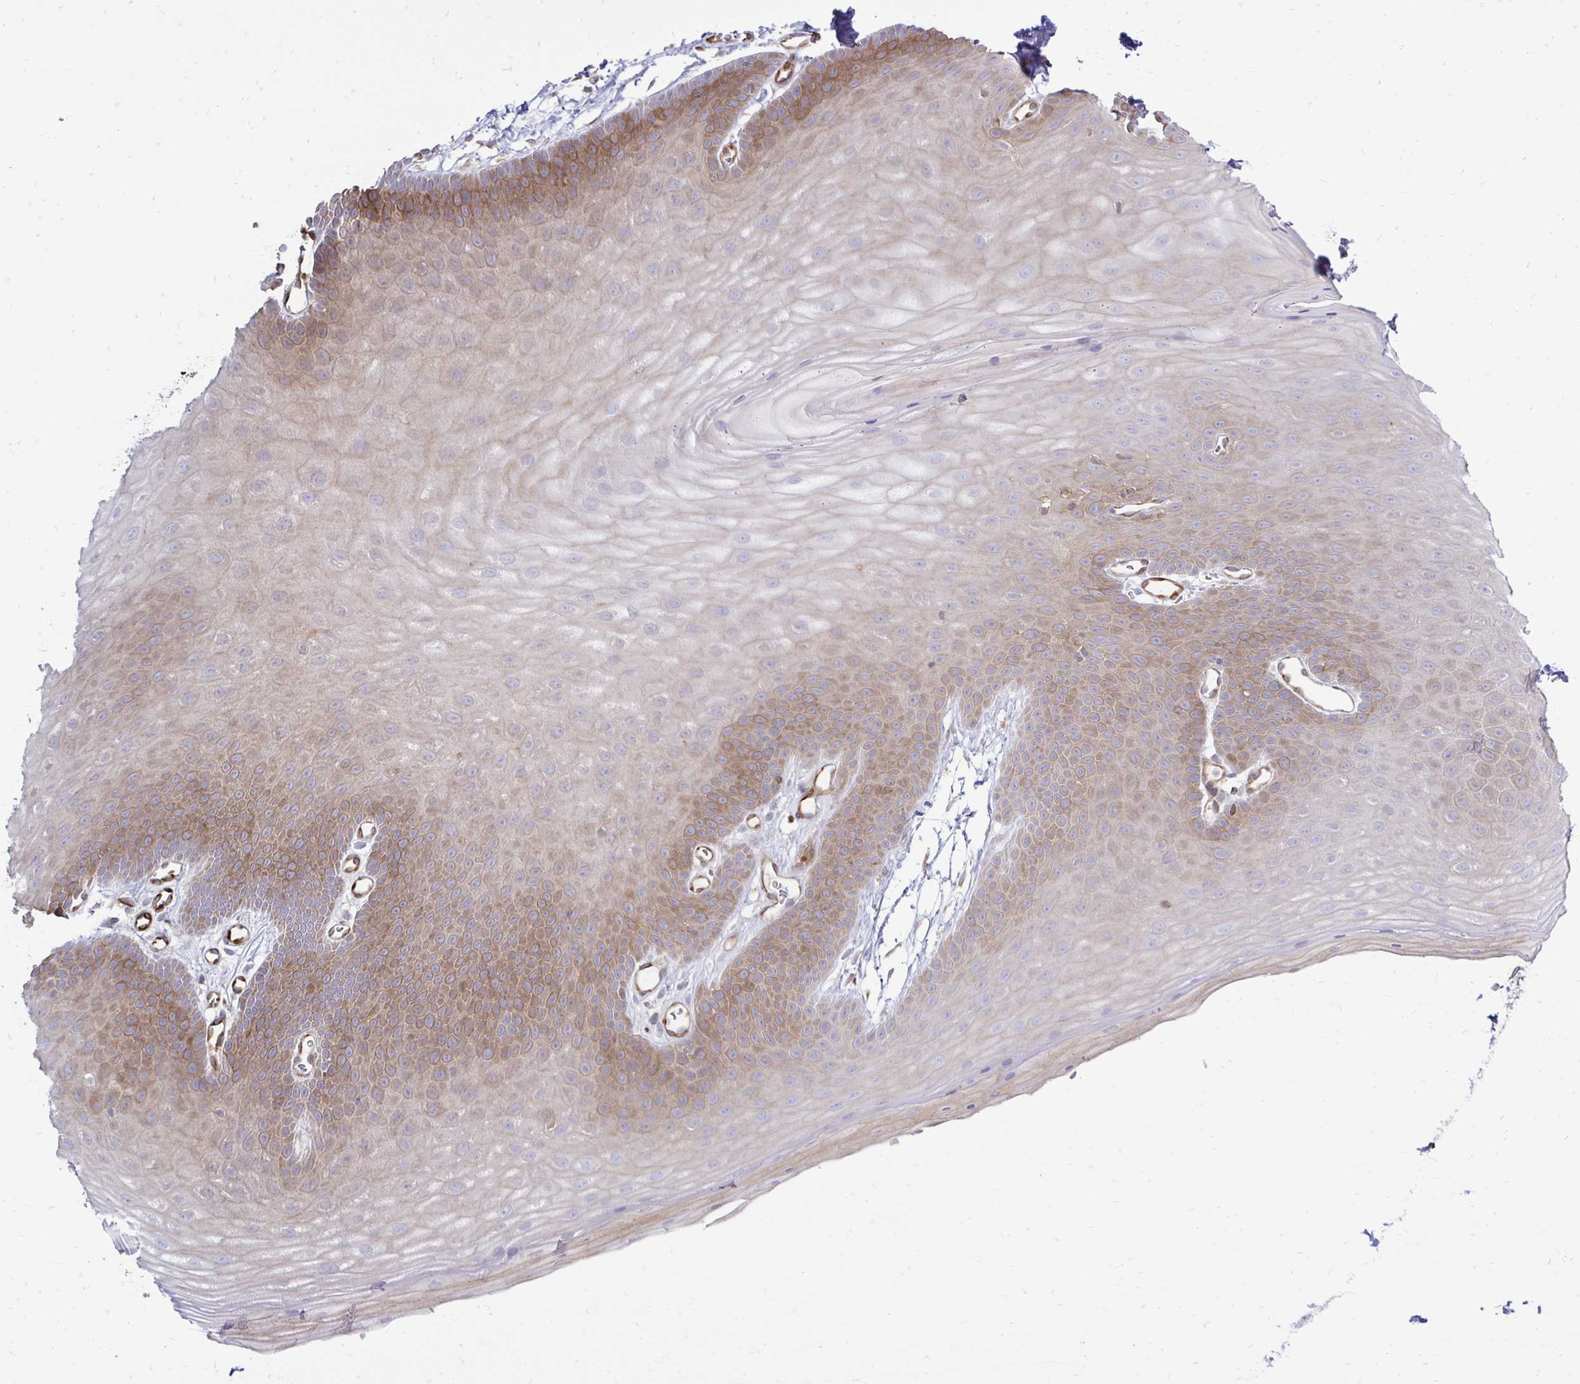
{"staining": {"intensity": "moderate", "quantity": "25%-75%", "location": "cytoplasmic/membranous"}, "tissue": "skin", "cell_type": "Epidermal cells", "image_type": "normal", "snomed": [{"axis": "morphology", "description": "Normal tissue, NOS"}, {"axis": "topography", "description": "Anal"}], "caption": "Protein staining displays moderate cytoplasmic/membranous staining in about 25%-75% of epidermal cells in benign skin.", "gene": "CTPS1", "patient": {"sex": "male", "age": 53}}